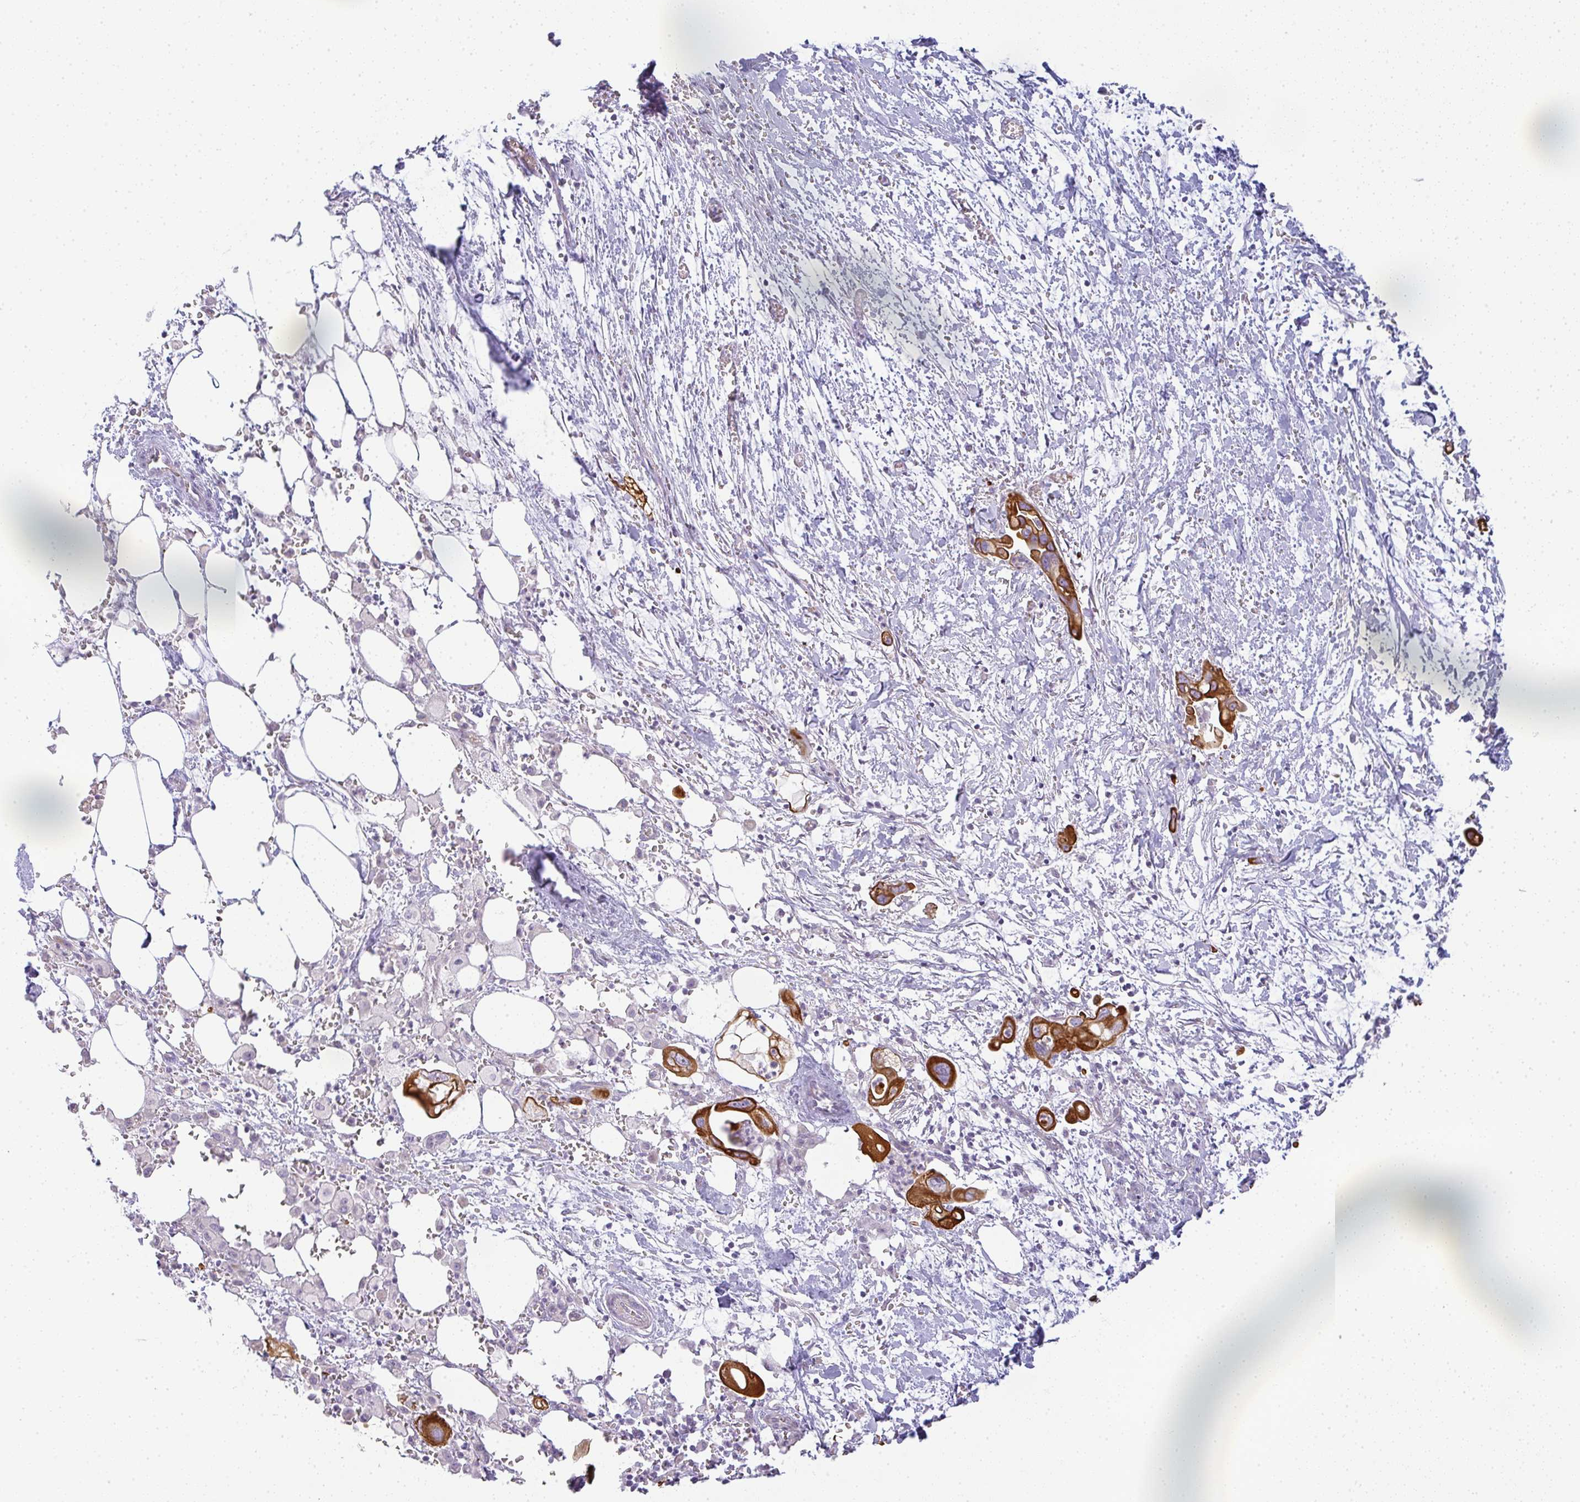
{"staining": {"intensity": "strong", "quantity": ">75%", "location": "cytoplasmic/membranous"}, "tissue": "pancreatic cancer", "cell_type": "Tumor cells", "image_type": "cancer", "snomed": [{"axis": "morphology", "description": "Adenocarcinoma, NOS"}, {"axis": "topography", "description": "Pancreas"}], "caption": "Protein expression analysis of human pancreatic cancer (adenocarcinoma) reveals strong cytoplasmic/membranous positivity in approximately >75% of tumor cells.", "gene": "SIRPB2", "patient": {"sex": "male", "age": 61}}